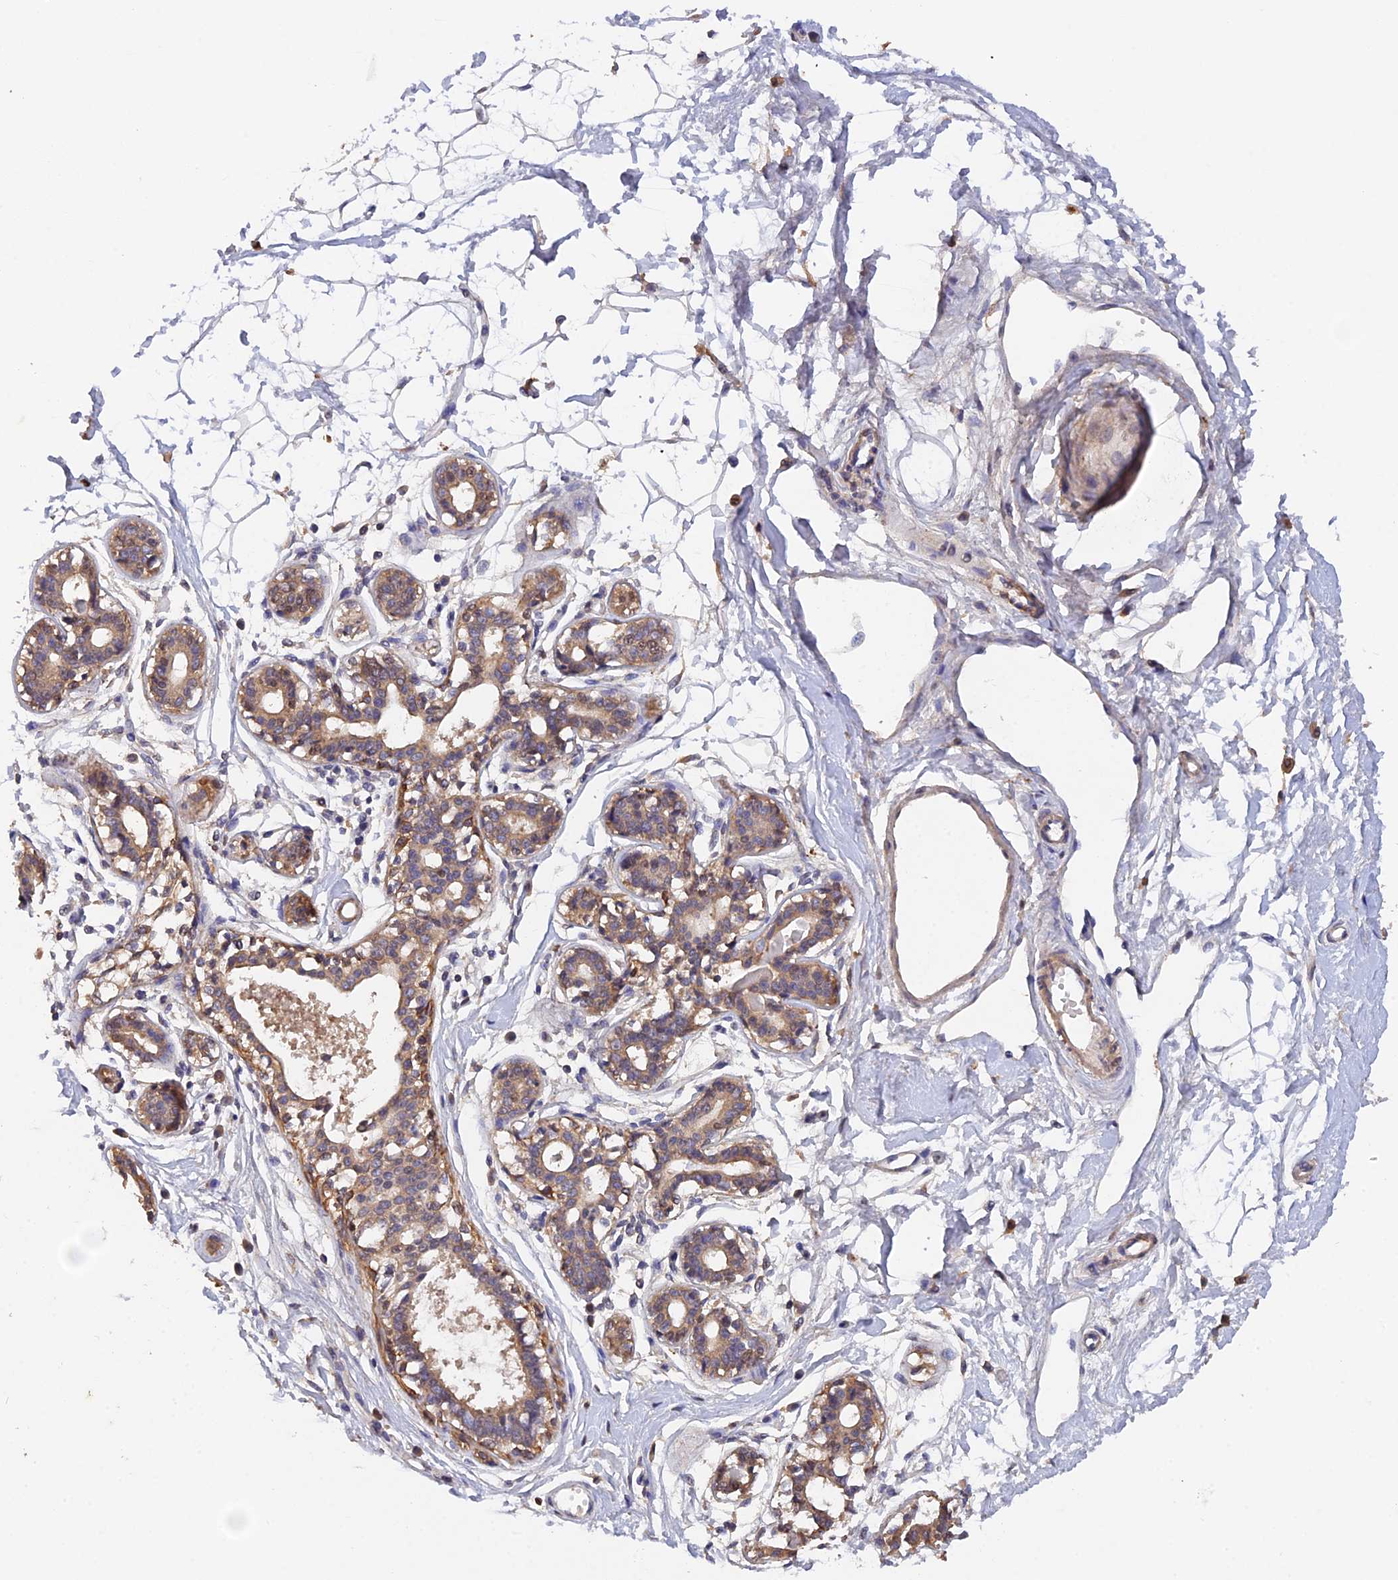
{"staining": {"intensity": "negative", "quantity": "none", "location": "none"}, "tissue": "breast", "cell_type": "Adipocytes", "image_type": "normal", "snomed": [{"axis": "morphology", "description": "Normal tissue, NOS"}, {"axis": "topography", "description": "Breast"}], "caption": "This is an immunohistochemistry (IHC) image of unremarkable breast. There is no staining in adipocytes.", "gene": "SLC39A13", "patient": {"sex": "female", "age": 45}}